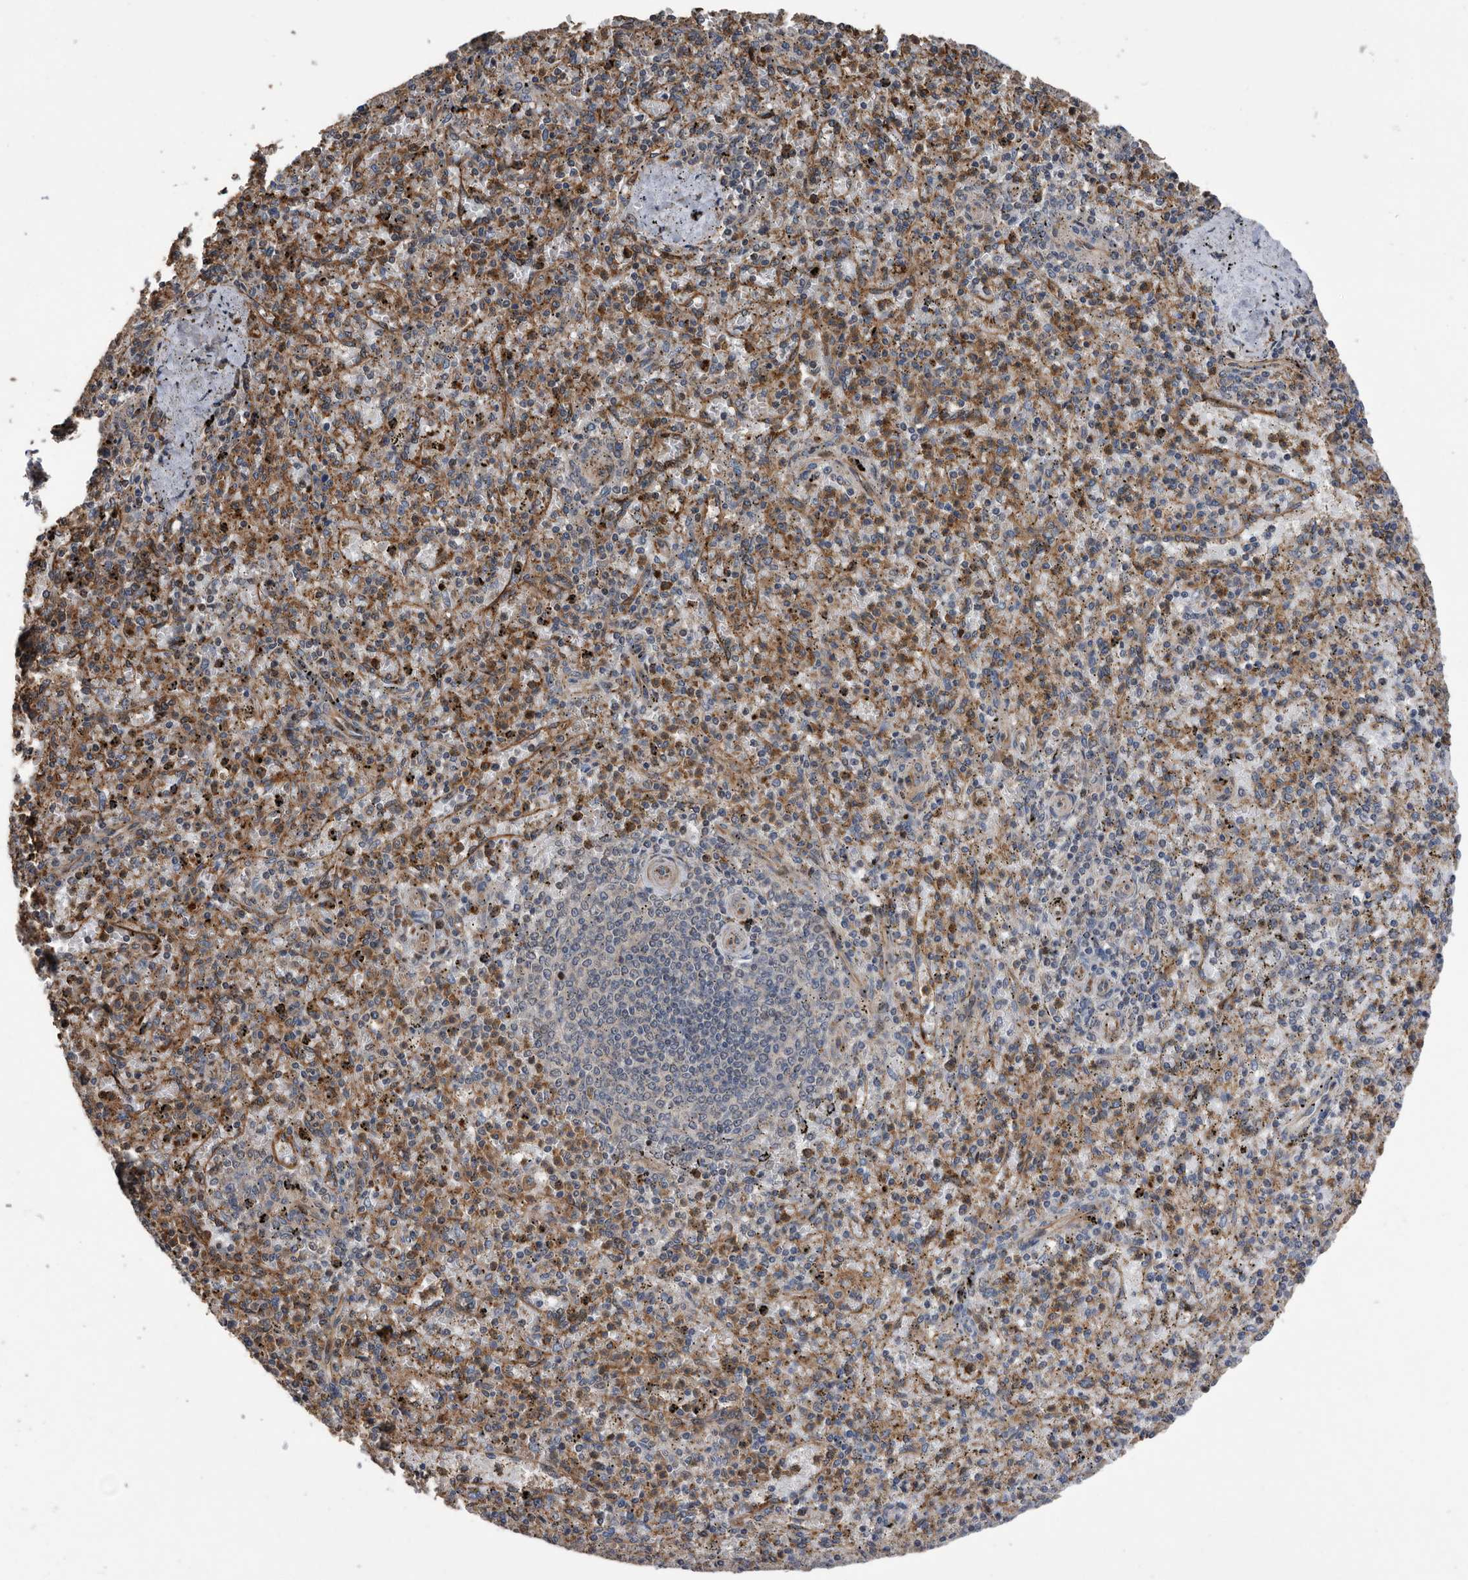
{"staining": {"intensity": "moderate", "quantity": "25%-75%", "location": "cytoplasmic/membranous"}, "tissue": "spleen", "cell_type": "Cells in red pulp", "image_type": "normal", "snomed": [{"axis": "morphology", "description": "Normal tissue, NOS"}, {"axis": "topography", "description": "Spleen"}], "caption": "Moderate cytoplasmic/membranous expression for a protein is appreciated in about 25%-75% of cells in red pulp of normal spleen using immunohistochemistry (IHC).", "gene": "SERINC2", "patient": {"sex": "male", "age": 72}}